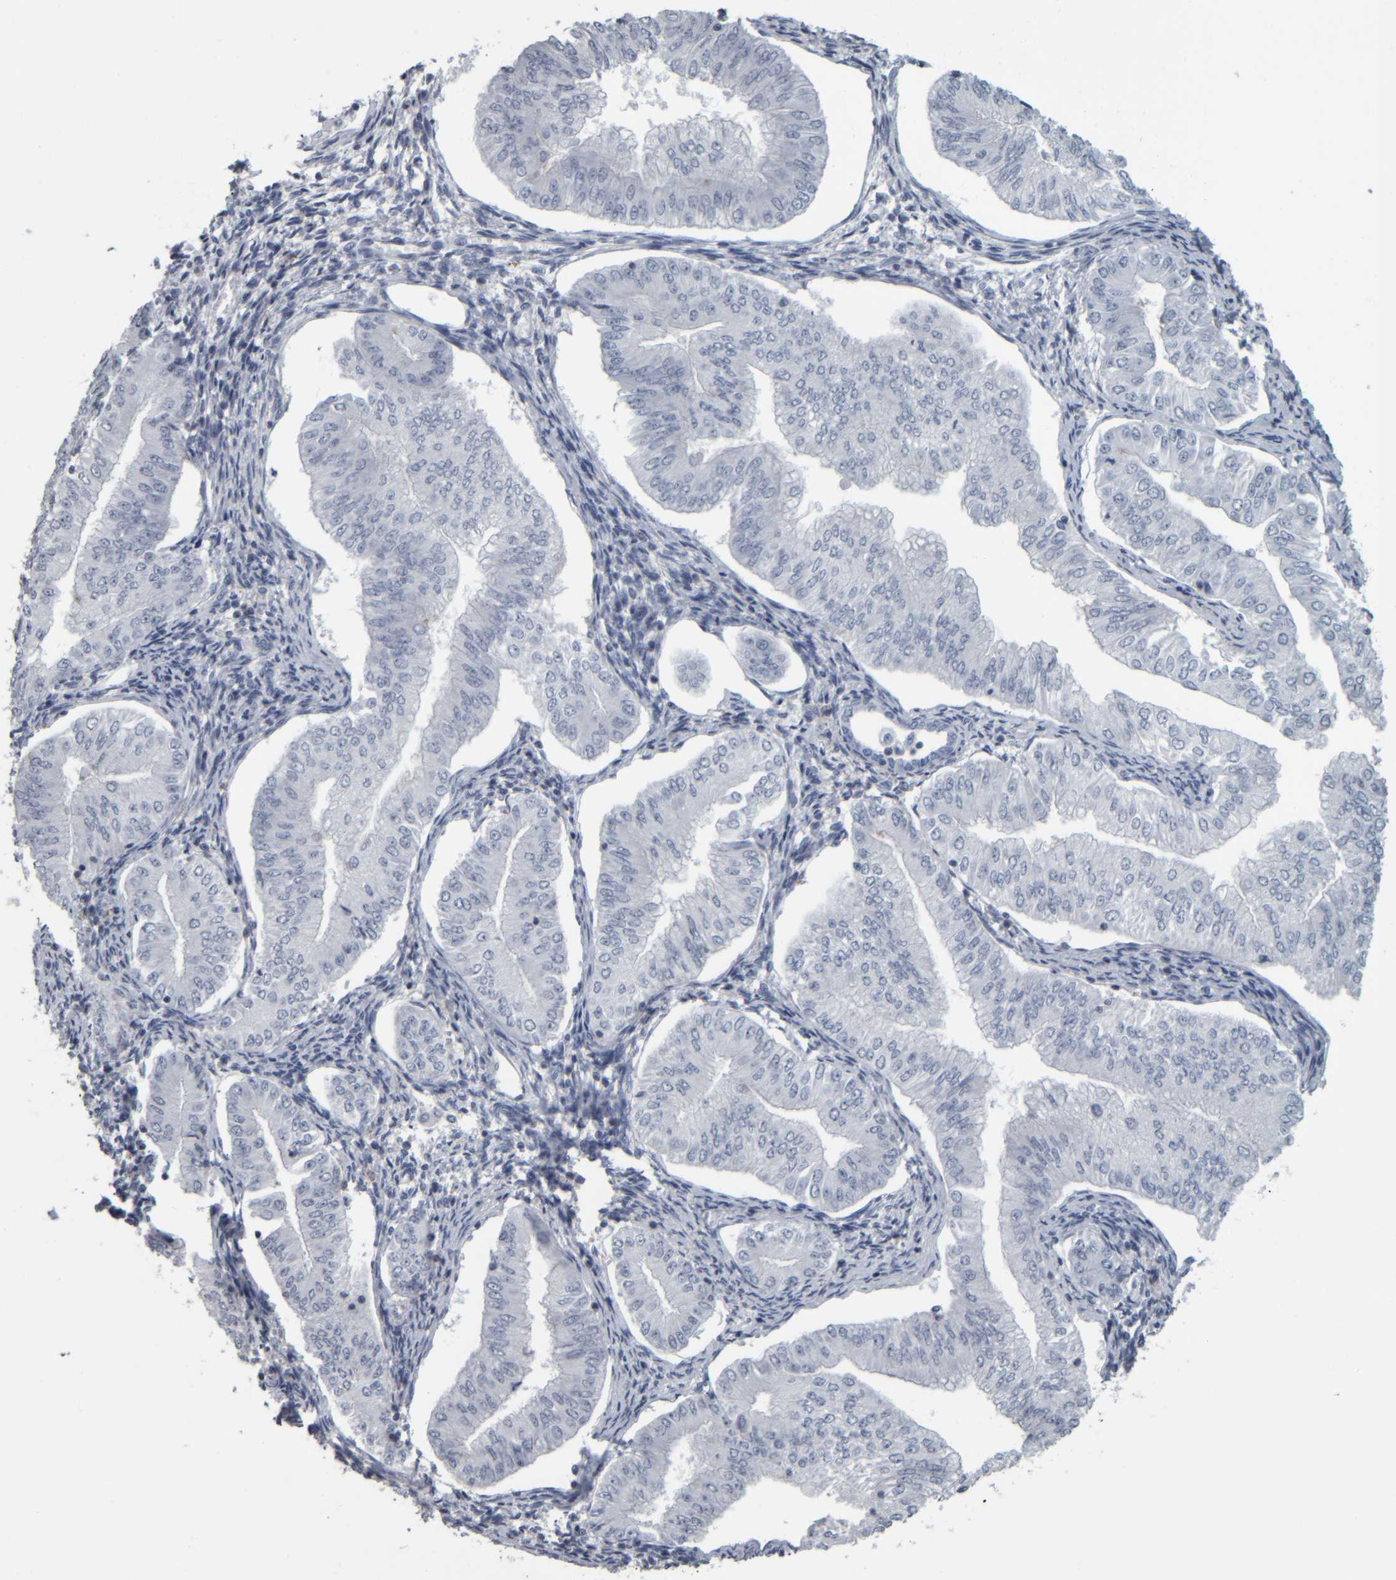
{"staining": {"intensity": "negative", "quantity": "none", "location": "none"}, "tissue": "endometrial cancer", "cell_type": "Tumor cells", "image_type": "cancer", "snomed": [{"axis": "morphology", "description": "Normal tissue, NOS"}, {"axis": "morphology", "description": "Adenocarcinoma, NOS"}, {"axis": "topography", "description": "Endometrium"}], "caption": "Immunohistochemistry (IHC) of endometrial cancer displays no staining in tumor cells. (DAB IHC visualized using brightfield microscopy, high magnification).", "gene": "CAVIN4", "patient": {"sex": "female", "age": 53}}